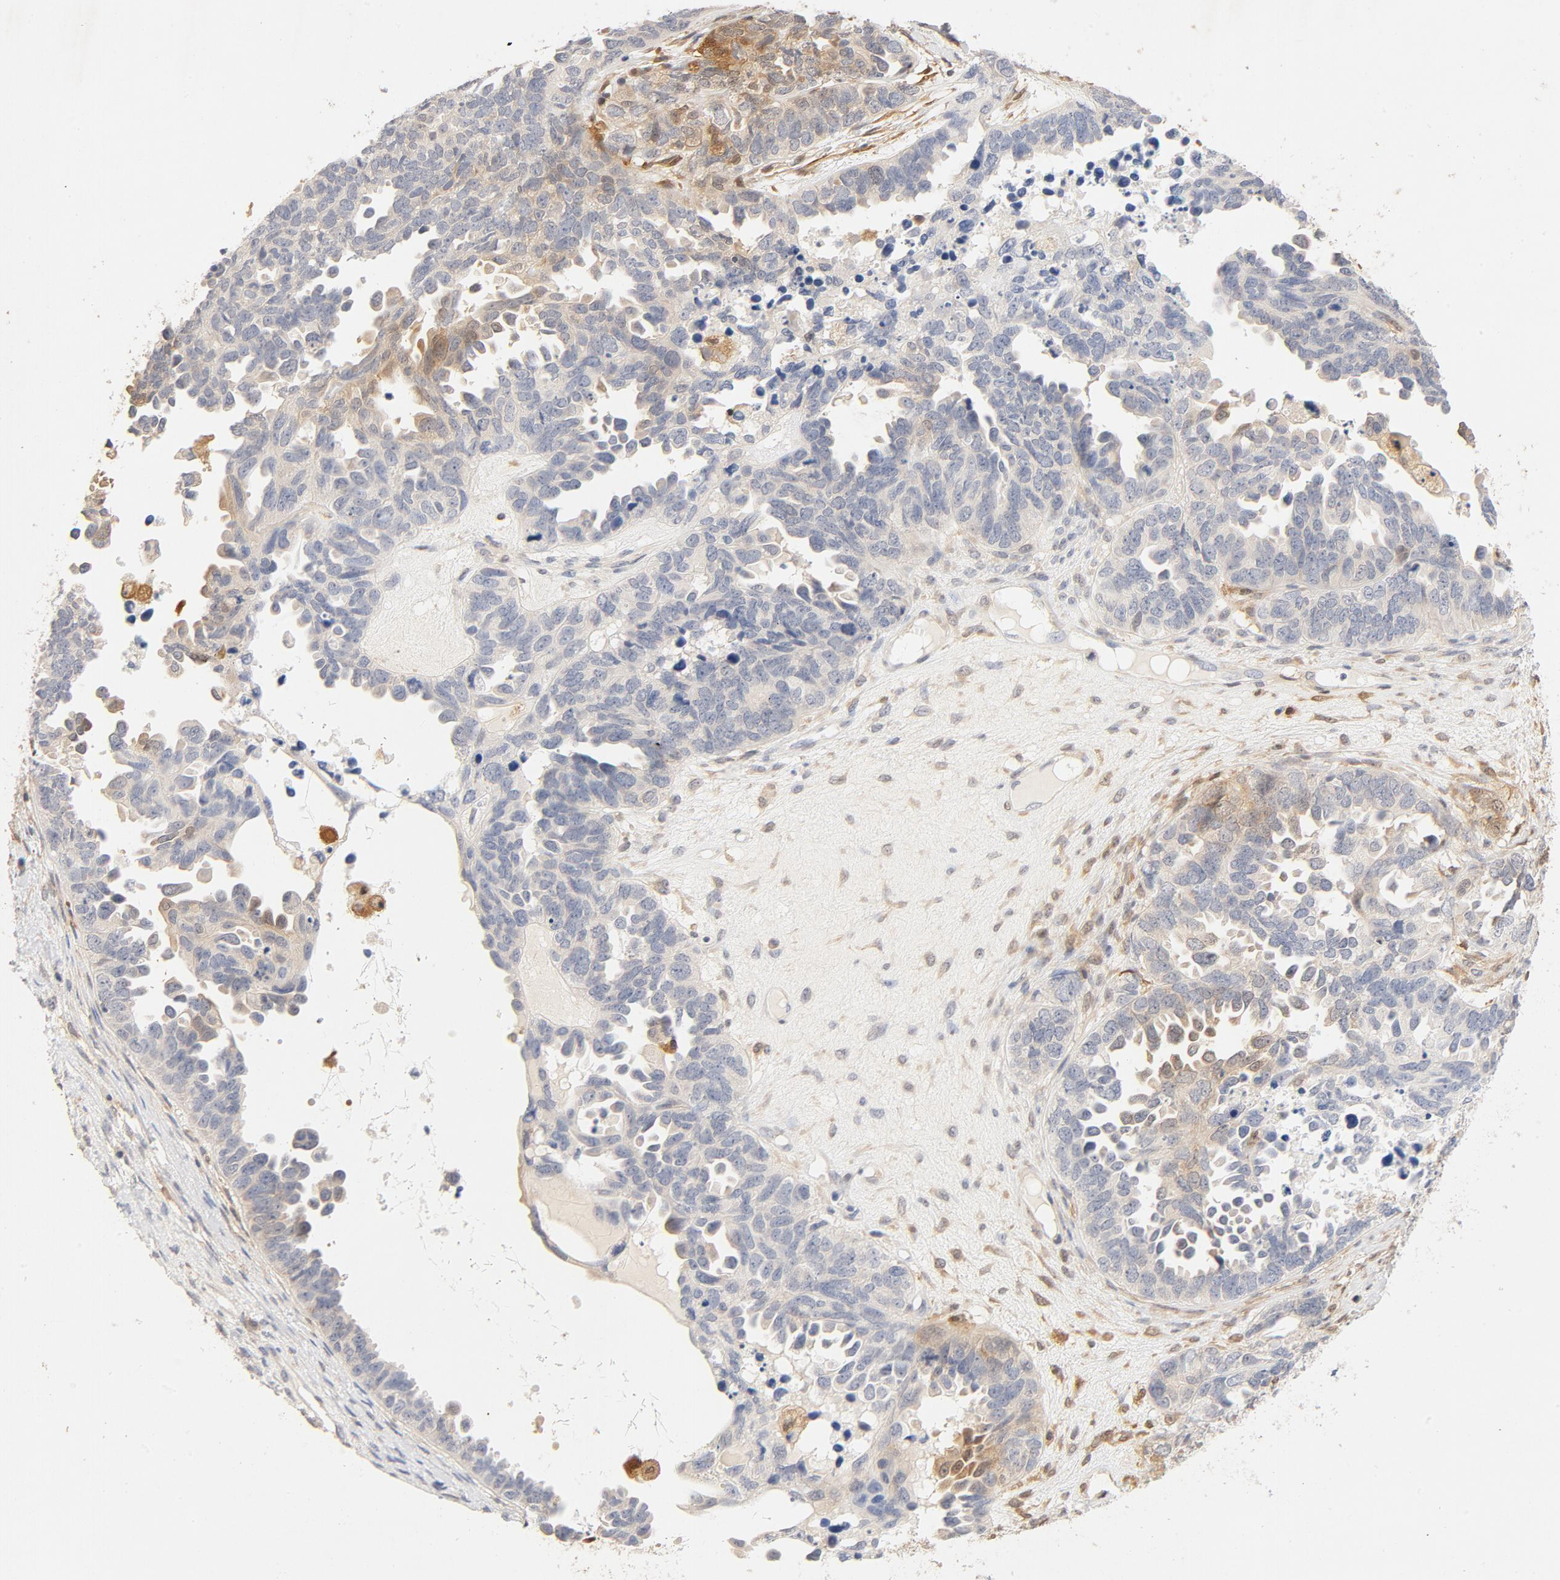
{"staining": {"intensity": "weak", "quantity": "25%-75%", "location": "cytoplasmic/membranous"}, "tissue": "ovarian cancer", "cell_type": "Tumor cells", "image_type": "cancer", "snomed": [{"axis": "morphology", "description": "Cystadenocarcinoma, serous, NOS"}, {"axis": "topography", "description": "Ovary"}], "caption": "An immunohistochemistry micrograph of tumor tissue is shown. Protein staining in brown shows weak cytoplasmic/membranous positivity in serous cystadenocarcinoma (ovarian) within tumor cells.", "gene": "STAT1", "patient": {"sex": "female", "age": 82}}